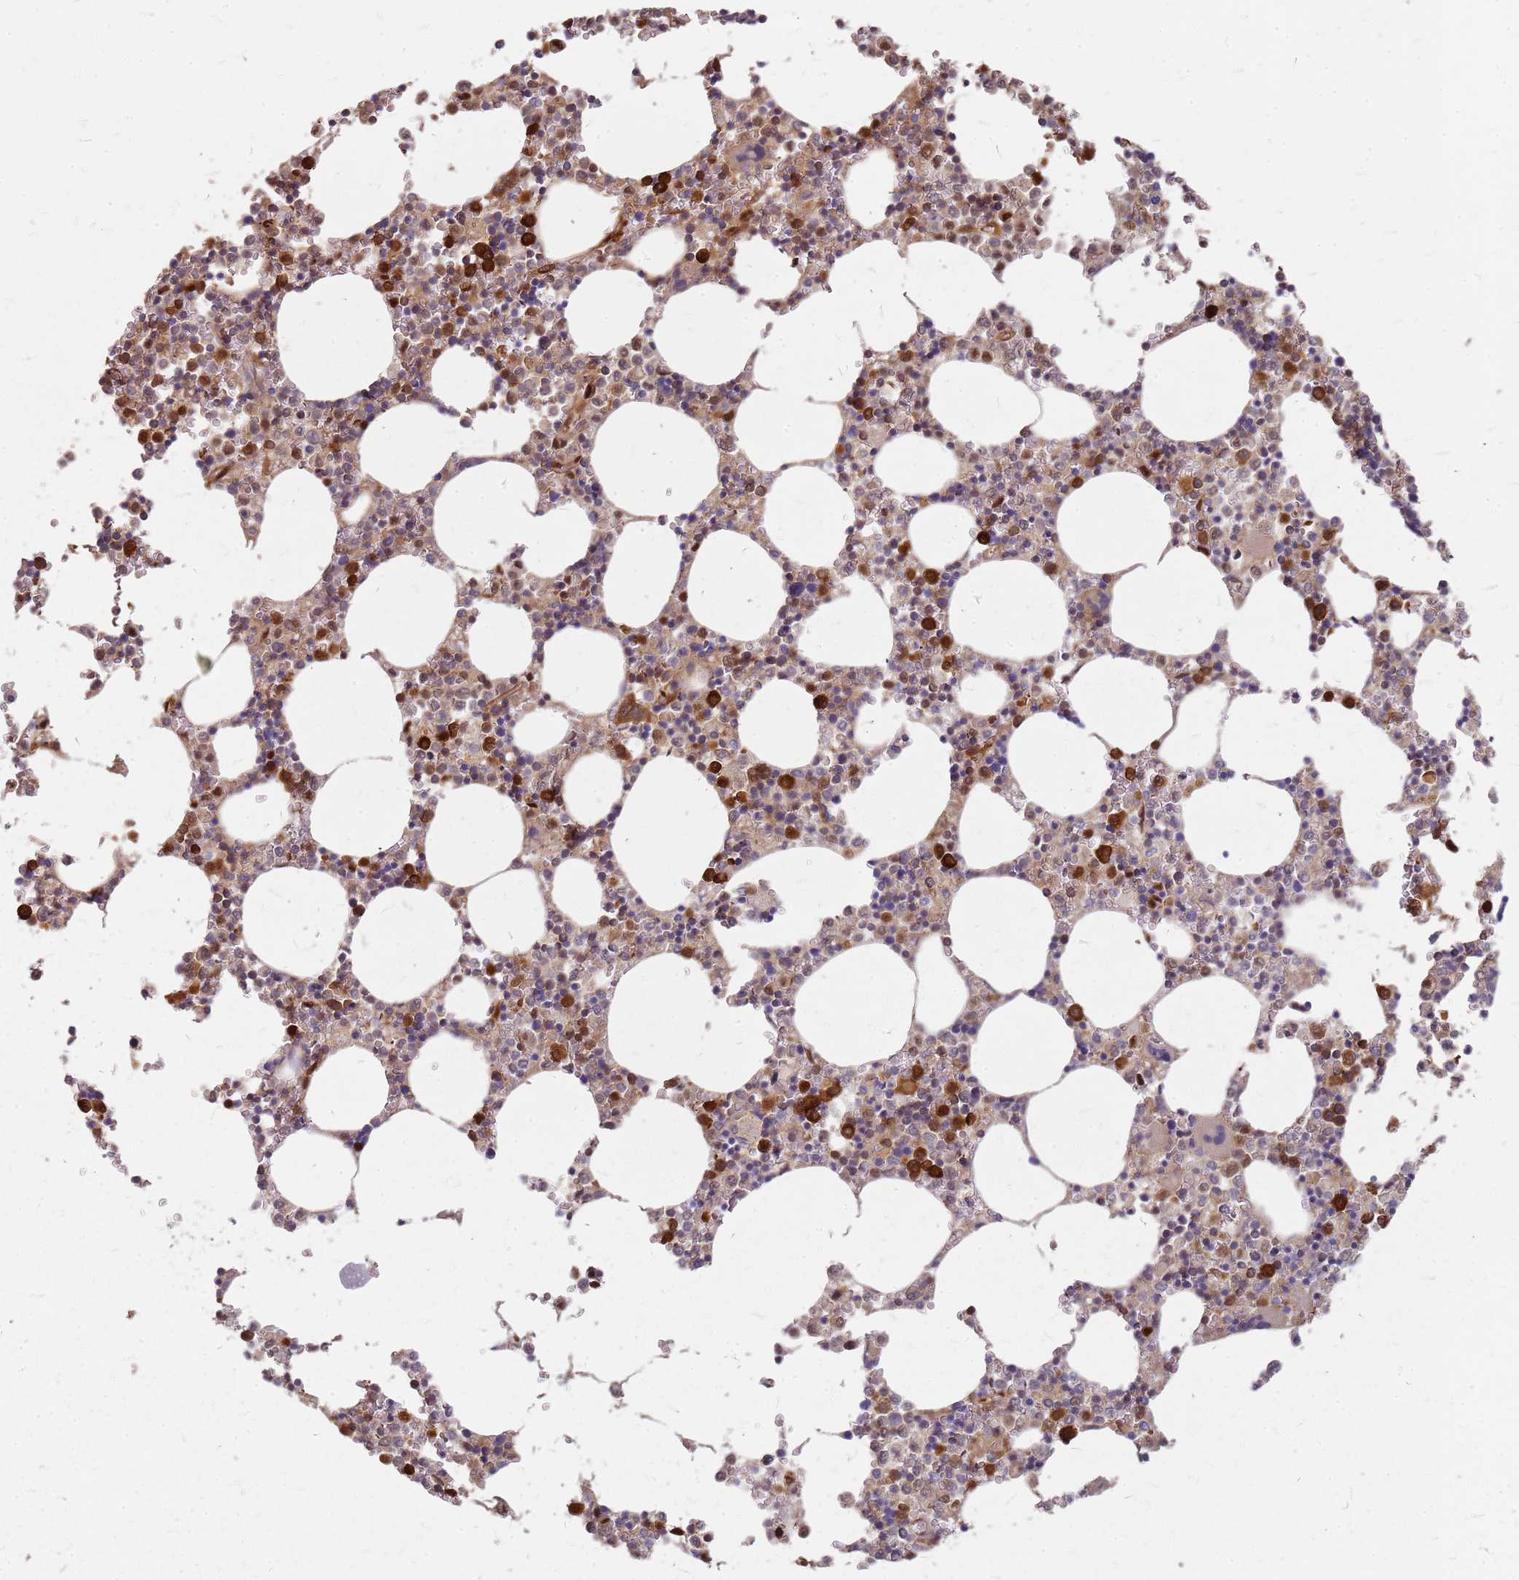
{"staining": {"intensity": "strong", "quantity": "25%-75%", "location": "cytoplasmic/membranous"}, "tissue": "bone marrow", "cell_type": "Hematopoietic cells", "image_type": "normal", "snomed": [{"axis": "morphology", "description": "Normal tissue, NOS"}, {"axis": "topography", "description": "Bone marrow"}], "caption": "Strong cytoplasmic/membranous expression is seen in approximately 25%-75% of hematopoietic cells in unremarkable bone marrow.", "gene": "HDX", "patient": {"sex": "female", "age": 64}}